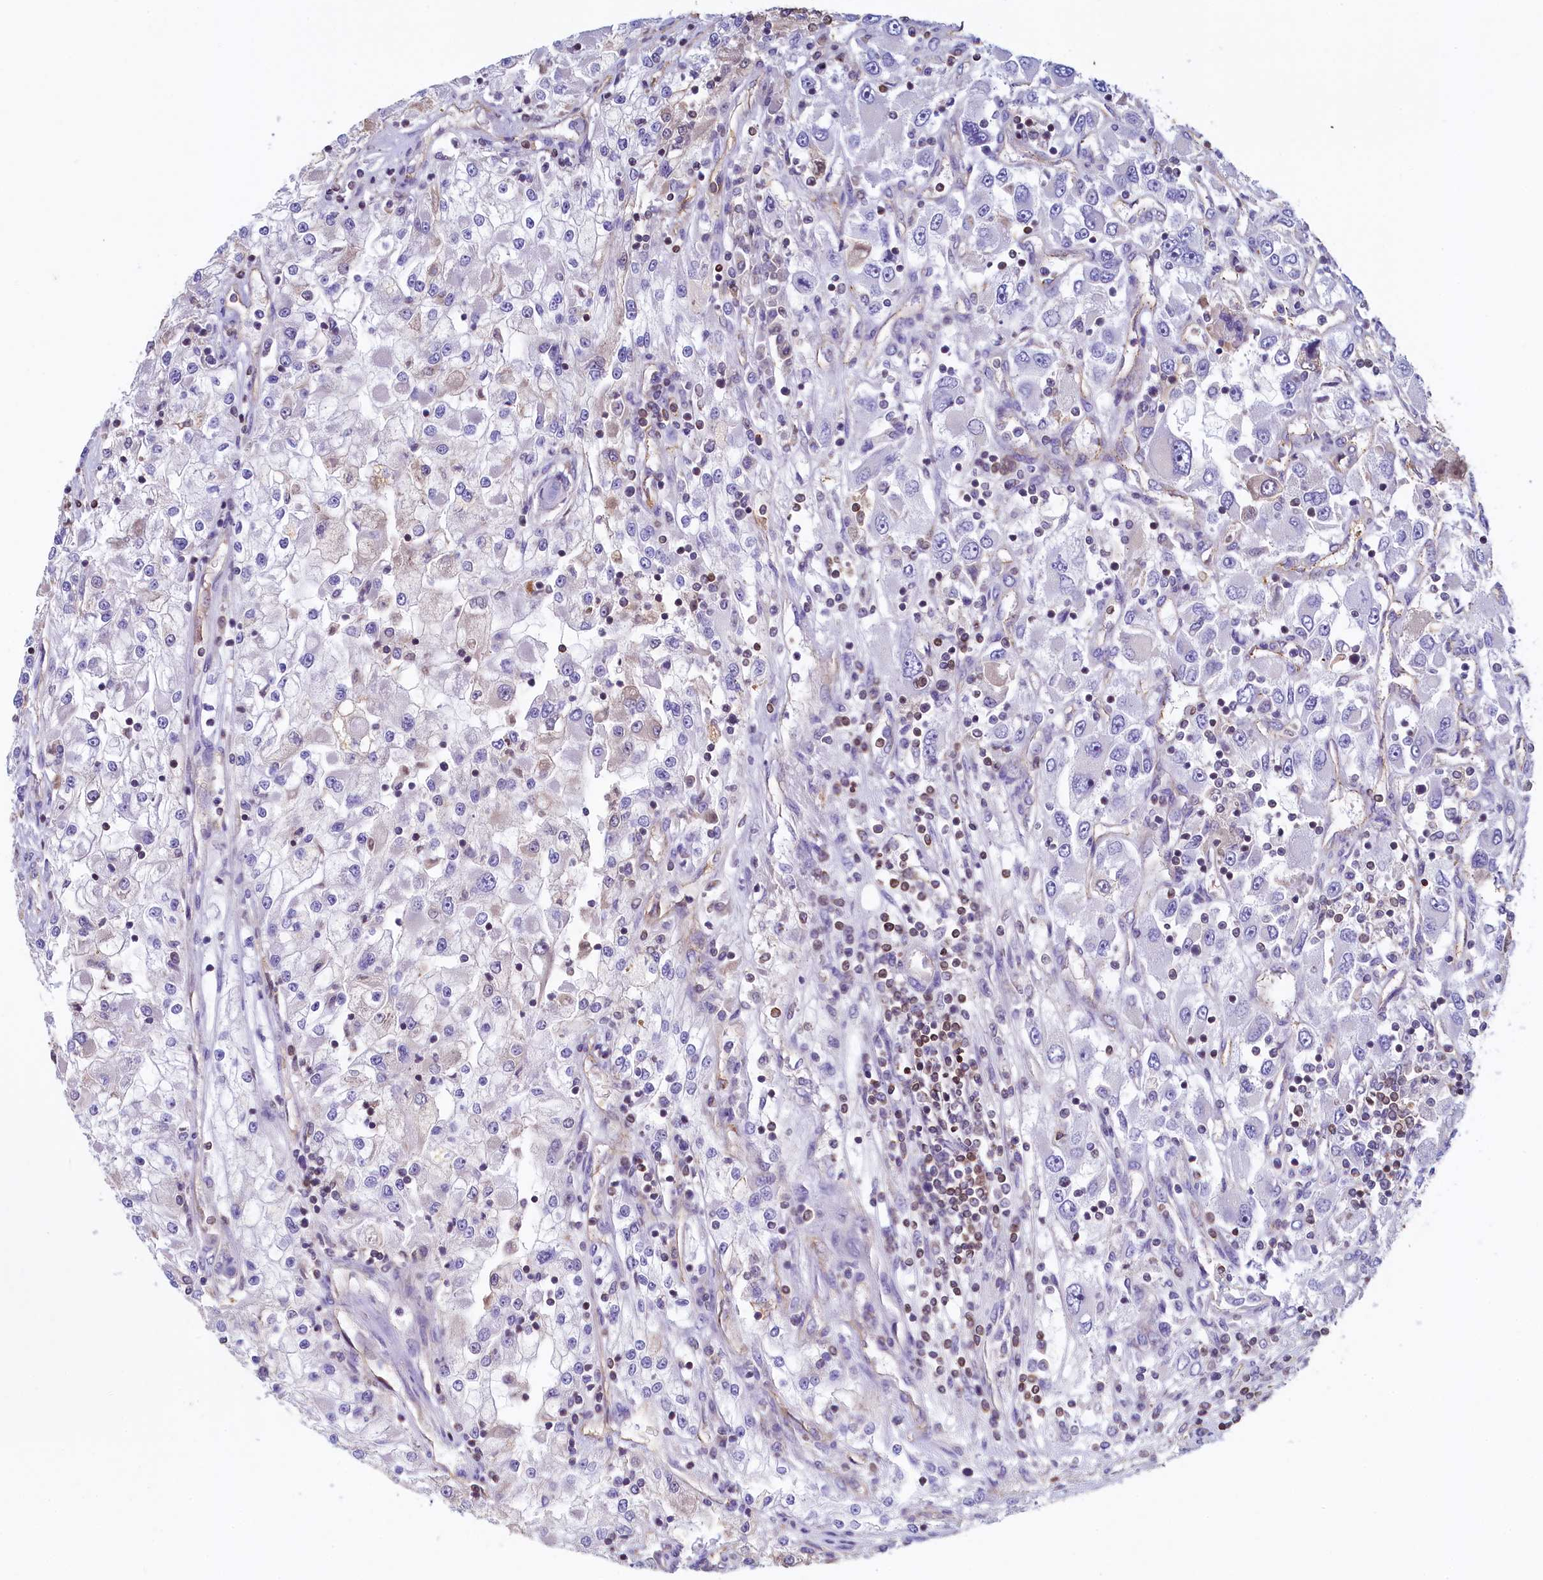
{"staining": {"intensity": "negative", "quantity": "none", "location": "none"}, "tissue": "renal cancer", "cell_type": "Tumor cells", "image_type": "cancer", "snomed": [{"axis": "morphology", "description": "Adenocarcinoma, NOS"}, {"axis": "topography", "description": "Kidney"}], "caption": "This is an immunohistochemistry (IHC) micrograph of renal cancer. There is no staining in tumor cells.", "gene": "TRAF3IP3", "patient": {"sex": "female", "age": 52}}